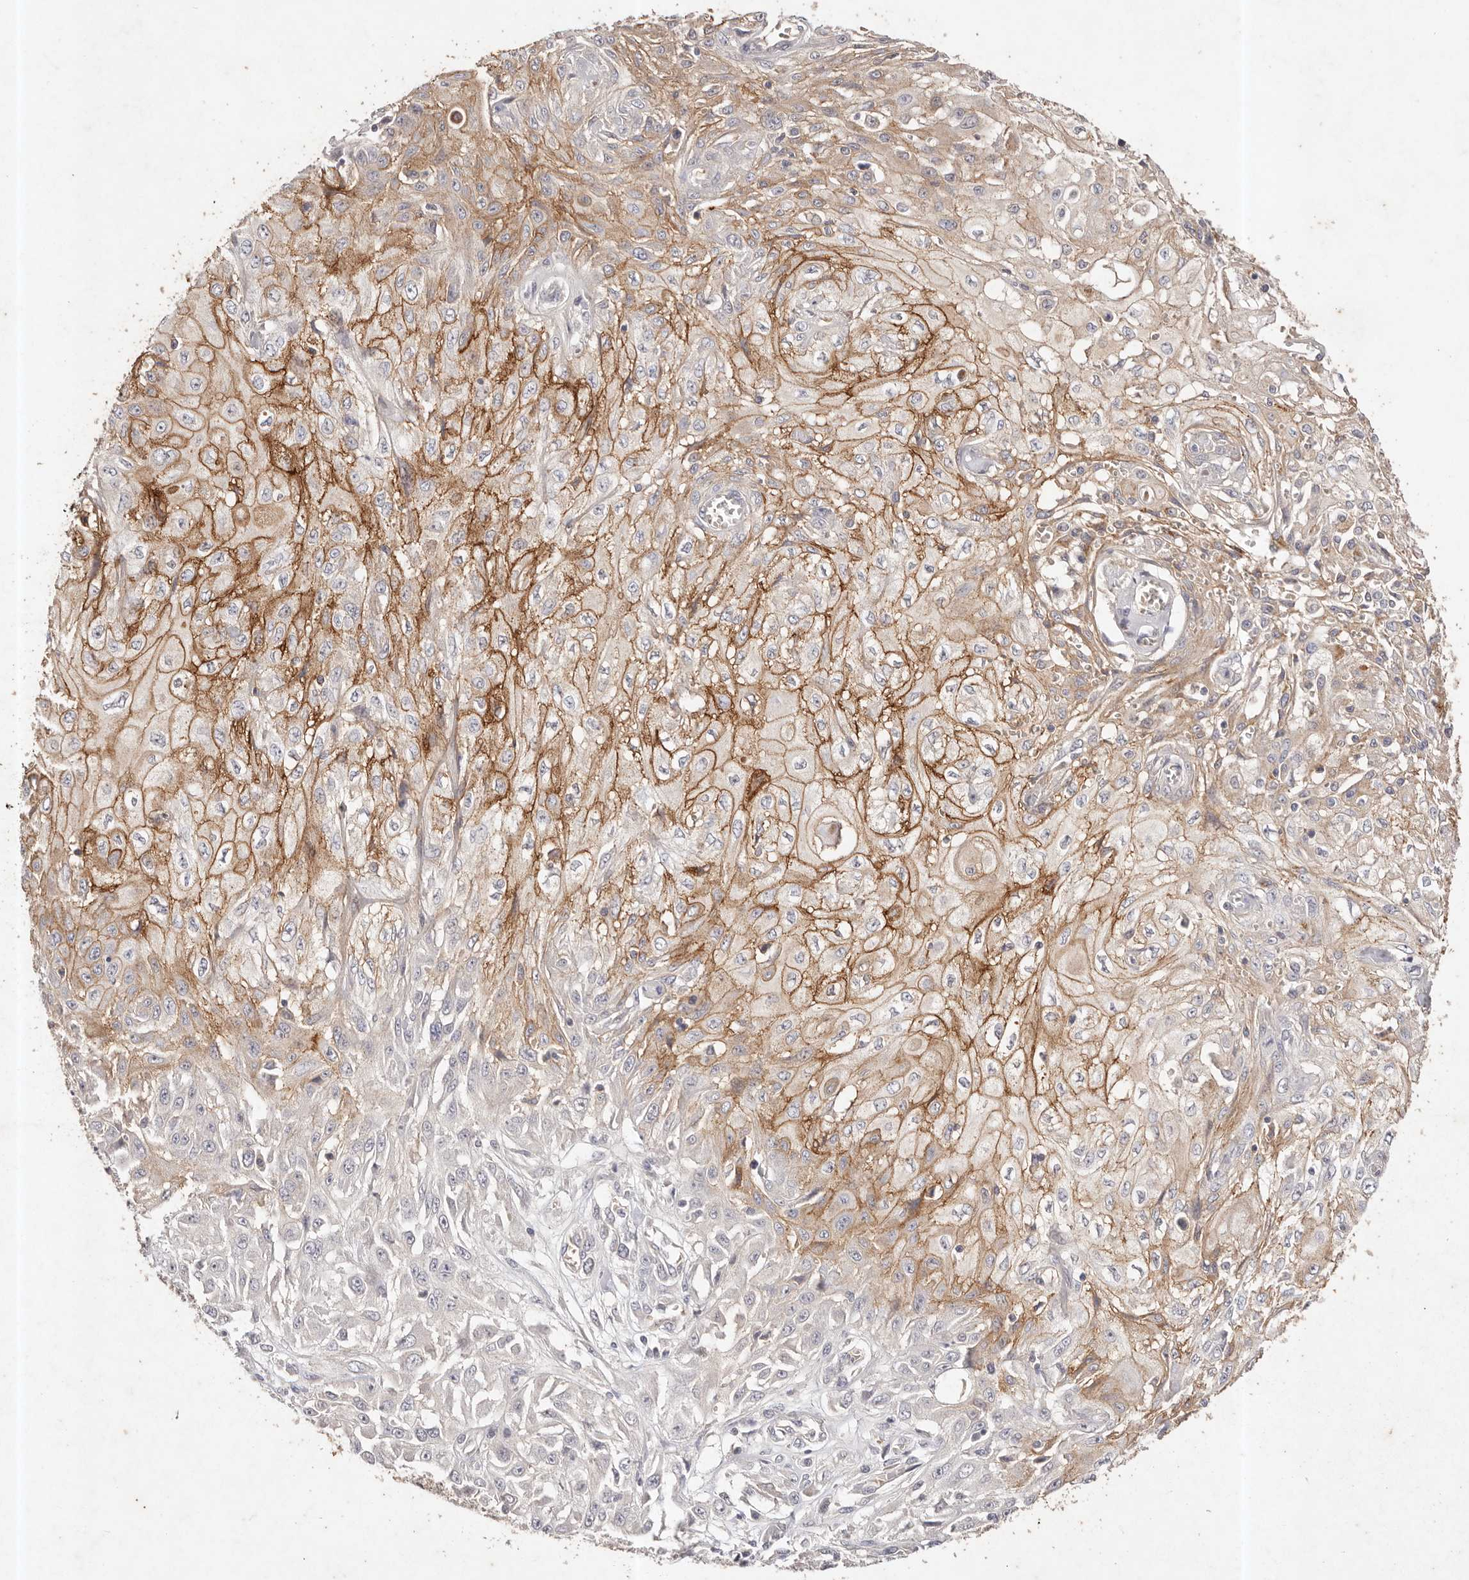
{"staining": {"intensity": "moderate", "quantity": "25%-75%", "location": "cytoplasmic/membranous"}, "tissue": "skin cancer", "cell_type": "Tumor cells", "image_type": "cancer", "snomed": [{"axis": "morphology", "description": "Squamous cell carcinoma, NOS"}, {"axis": "morphology", "description": "Squamous cell carcinoma, metastatic, NOS"}, {"axis": "topography", "description": "Skin"}, {"axis": "topography", "description": "Lymph node"}], "caption": "A photomicrograph of skin metastatic squamous cell carcinoma stained for a protein reveals moderate cytoplasmic/membranous brown staining in tumor cells.", "gene": "CXADR", "patient": {"sex": "male", "age": 75}}